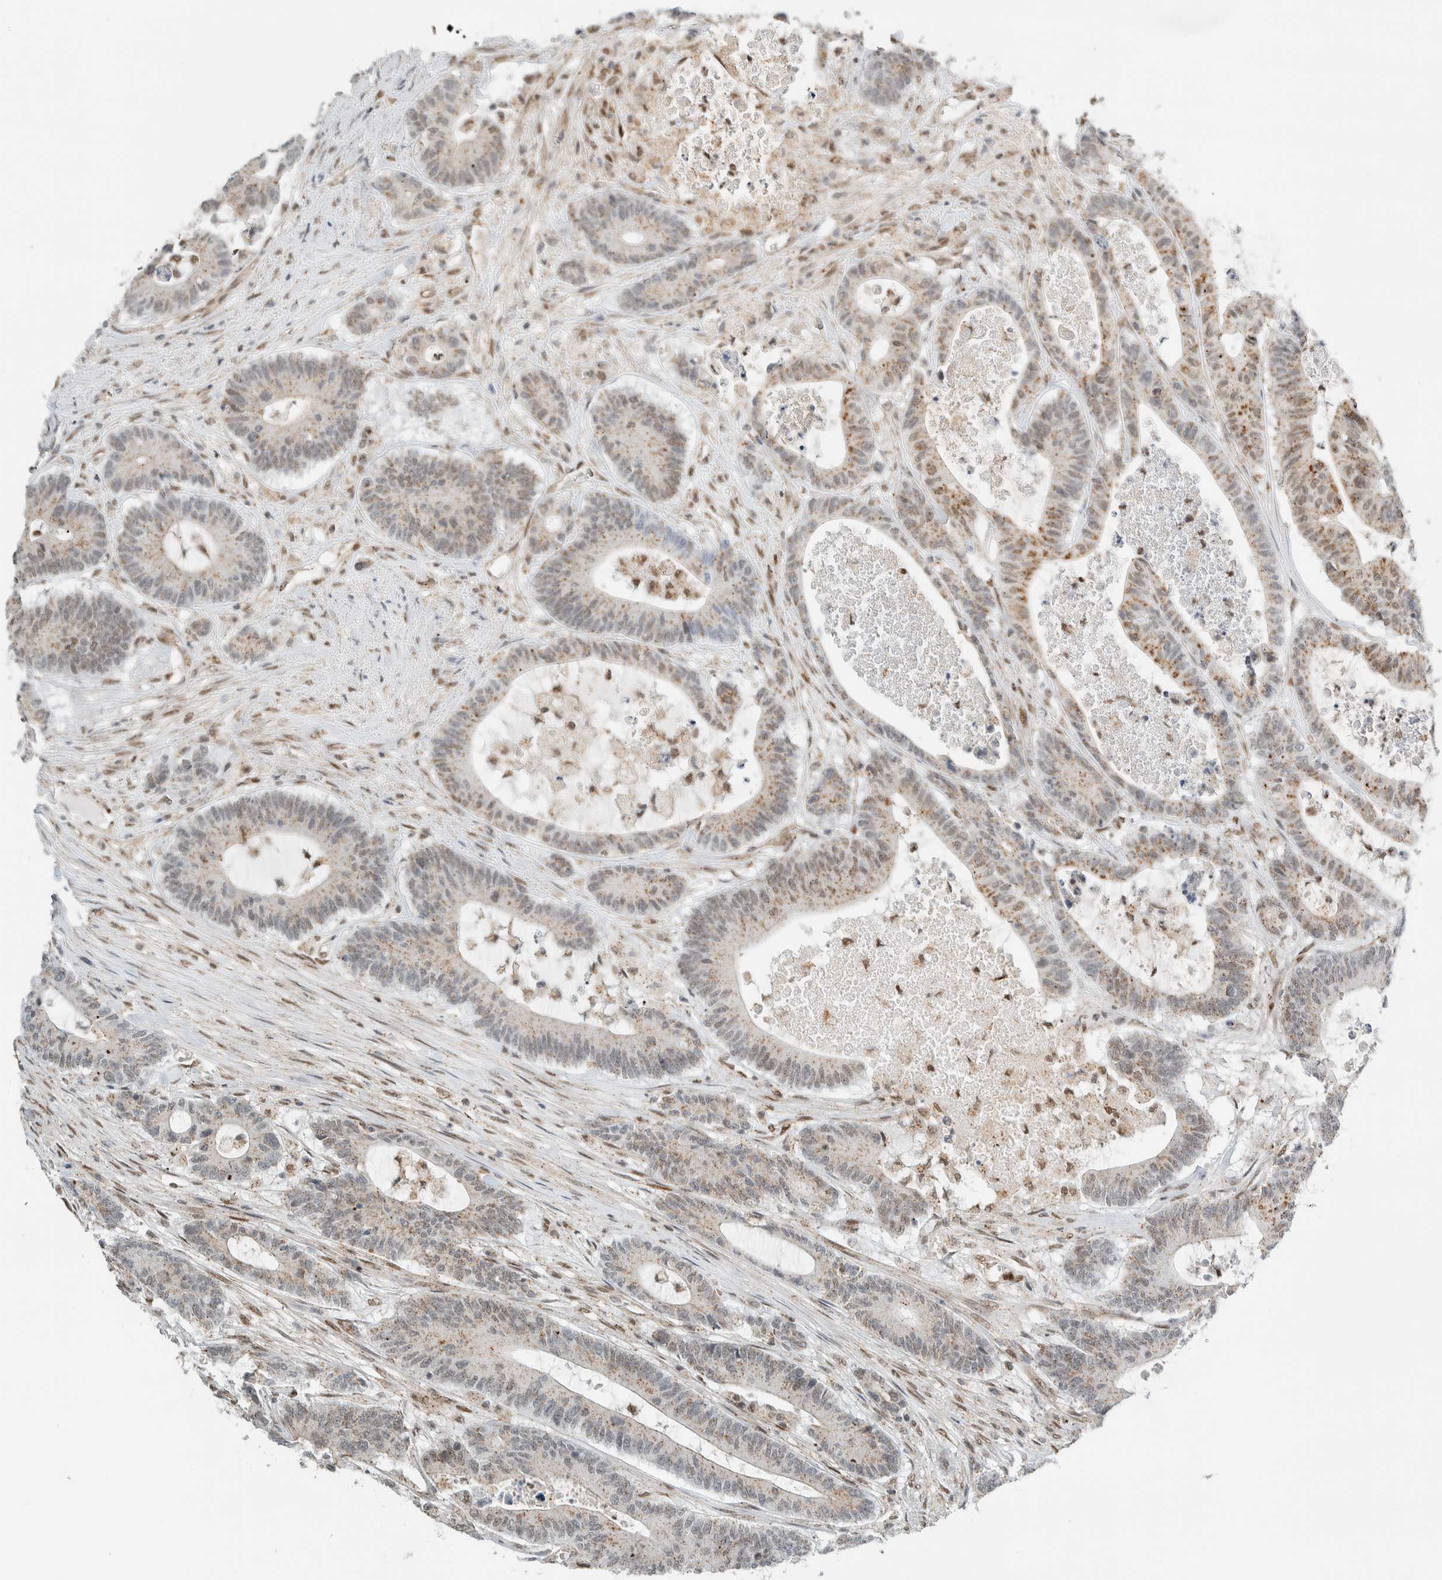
{"staining": {"intensity": "weak", "quantity": ">75%", "location": "cytoplasmic/membranous"}, "tissue": "colorectal cancer", "cell_type": "Tumor cells", "image_type": "cancer", "snomed": [{"axis": "morphology", "description": "Adenocarcinoma, NOS"}, {"axis": "topography", "description": "Colon"}], "caption": "Immunohistochemistry (IHC) photomicrograph of human colorectal adenocarcinoma stained for a protein (brown), which exhibits low levels of weak cytoplasmic/membranous staining in approximately >75% of tumor cells.", "gene": "TFE3", "patient": {"sex": "female", "age": 84}}